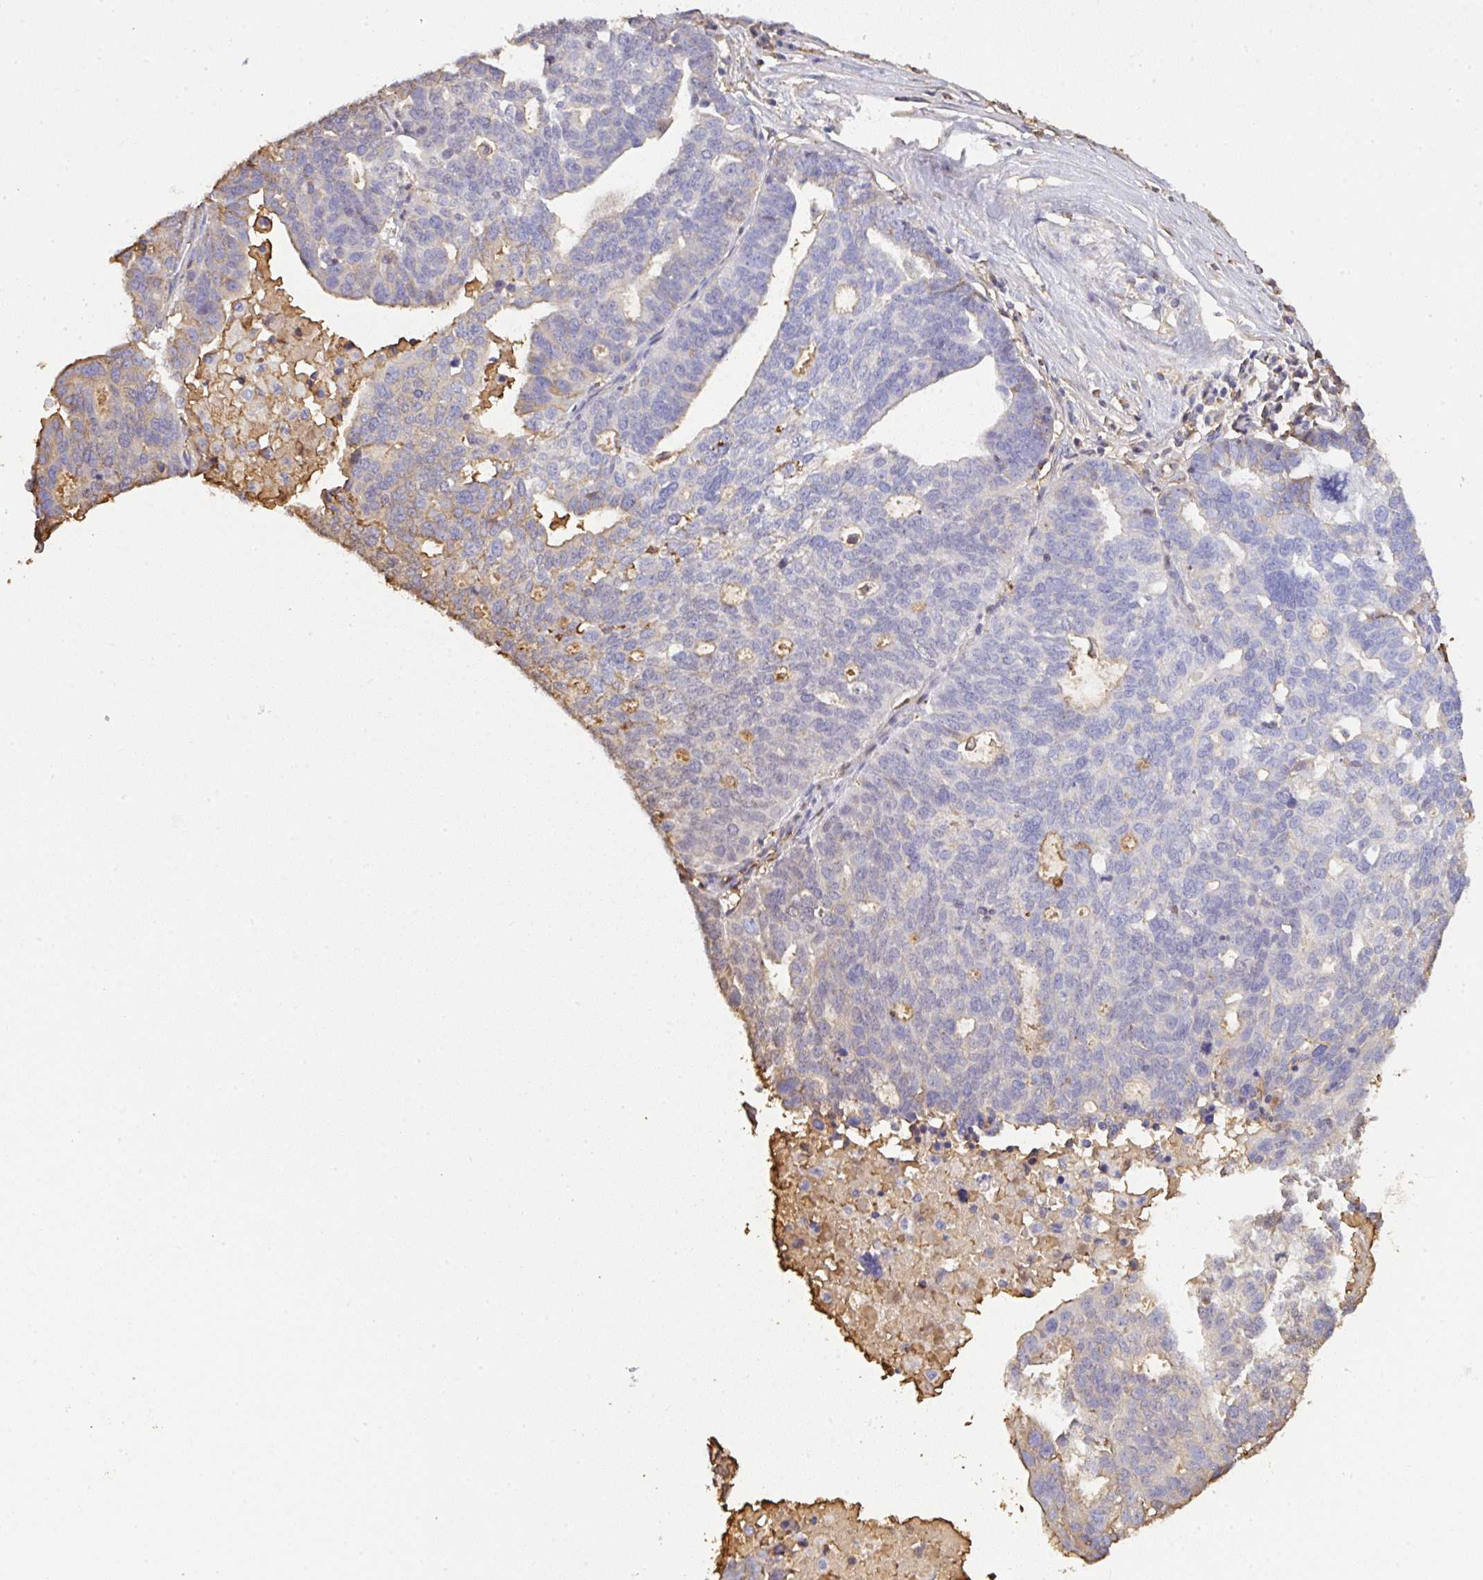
{"staining": {"intensity": "weak", "quantity": "<25%", "location": "cytoplasmic/membranous"}, "tissue": "ovarian cancer", "cell_type": "Tumor cells", "image_type": "cancer", "snomed": [{"axis": "morphology", "description": "Cystadenocarcinoma, serous, NOS"}, {"axis": "topography", "description": "Ovary"}], "caption": "Tumor cells are negative for protein expression in human serous cystadenocarcinoma (ovarian). (IHC, brightfield microscopy, high magnification).", "gene": "SMYD5", "patient": {"sex": "female", "age": 59}}